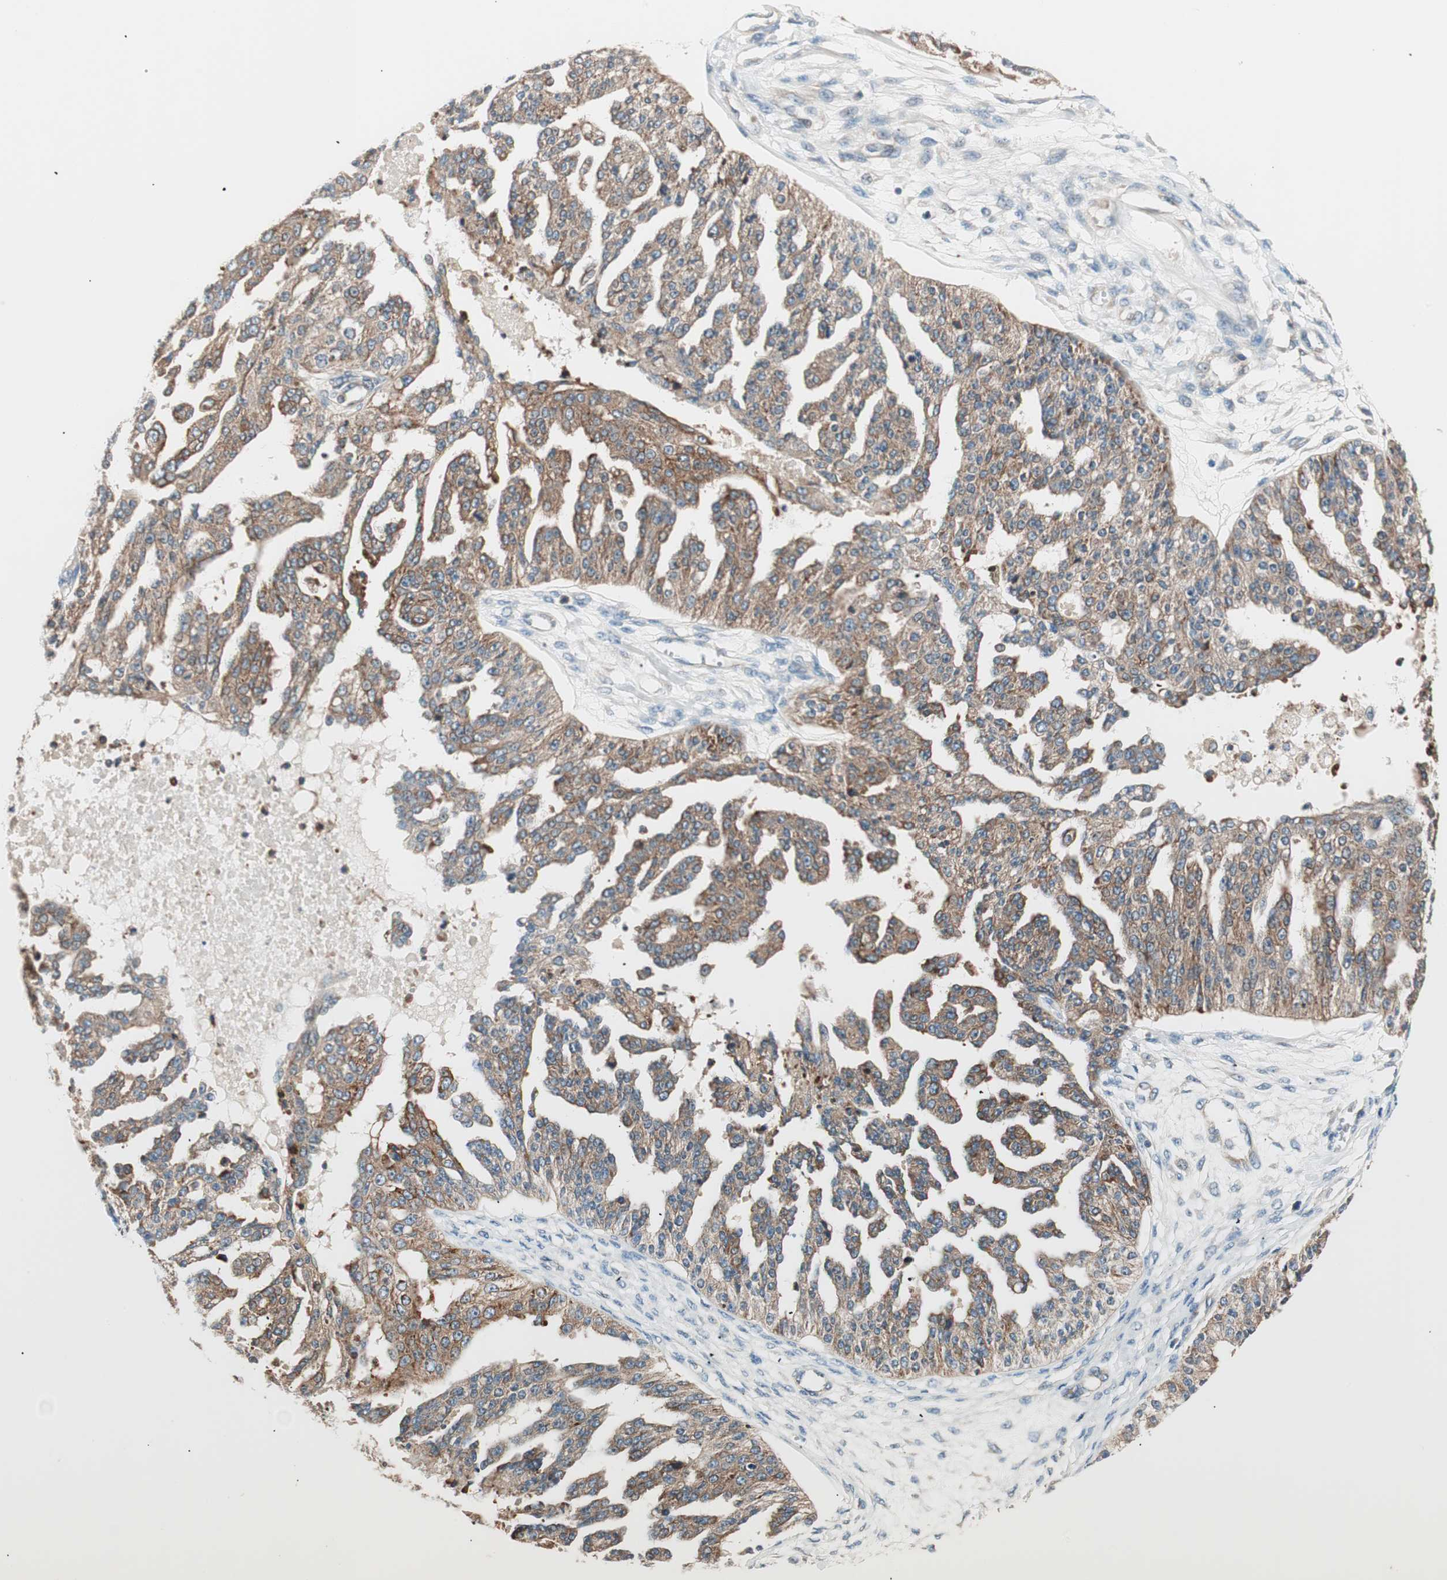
{"staining": {"intensity": "moderate", "quantity": ">75%", "location": "cytoplasmic/membranous"}, "tissue": "ovarian cancer", "cell_type": "Tumor cells", "image_type": "cancer", "snomed": [{"axis": "morphology", "description": "Cystadenocarcinoma, serous, NOS"}, {"axis": "topography", "description": "Ovary"}], "caption": "Human ovarian cancer (serous cystadenocarcinoma) stained with a protein marker reveals moderate staining in tumor cells.", "gene": "TSG101", "patient": {"sex": "female", "age": 58}}